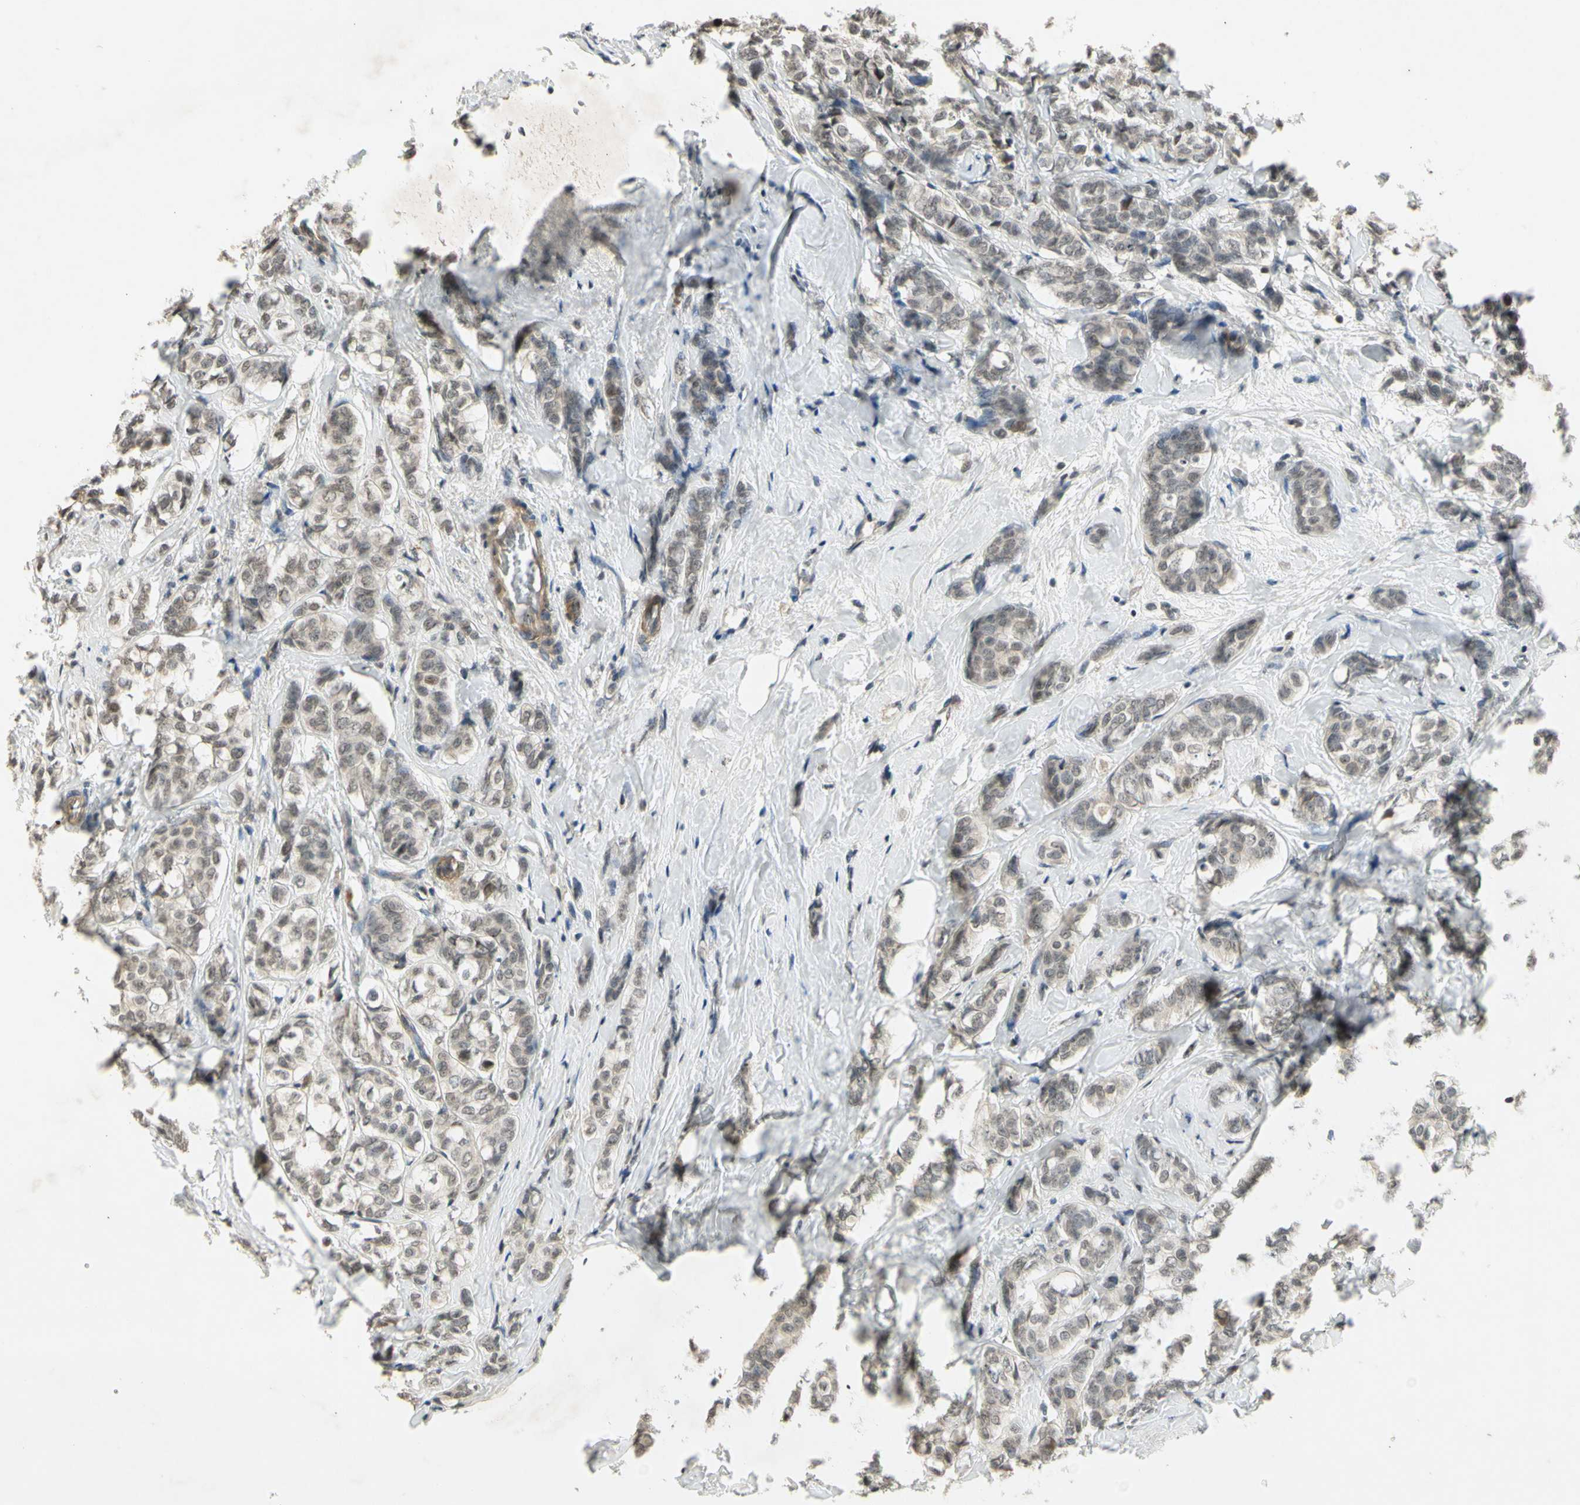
{"staining": {"intensity": "weak", "quantity": "25%-75%", "location": "cytoplasmic/membranous"}, "tissue": "breast cancer", "cell_type": "Tumor cells", "image_type": "cancer", "snomed": [{"axis": "morphology", "description": "Lobular carcinoma"}, {"axis": "topography", "description": "Breast"}], "caption": "Protein staining exhibits weak cytoplasmic/membranous positivity in about 25%-75% of tumor cells in breast lobular carcinoma.", "gene": "EFNB2", "patient": {"sex": "female", "age": 60}}